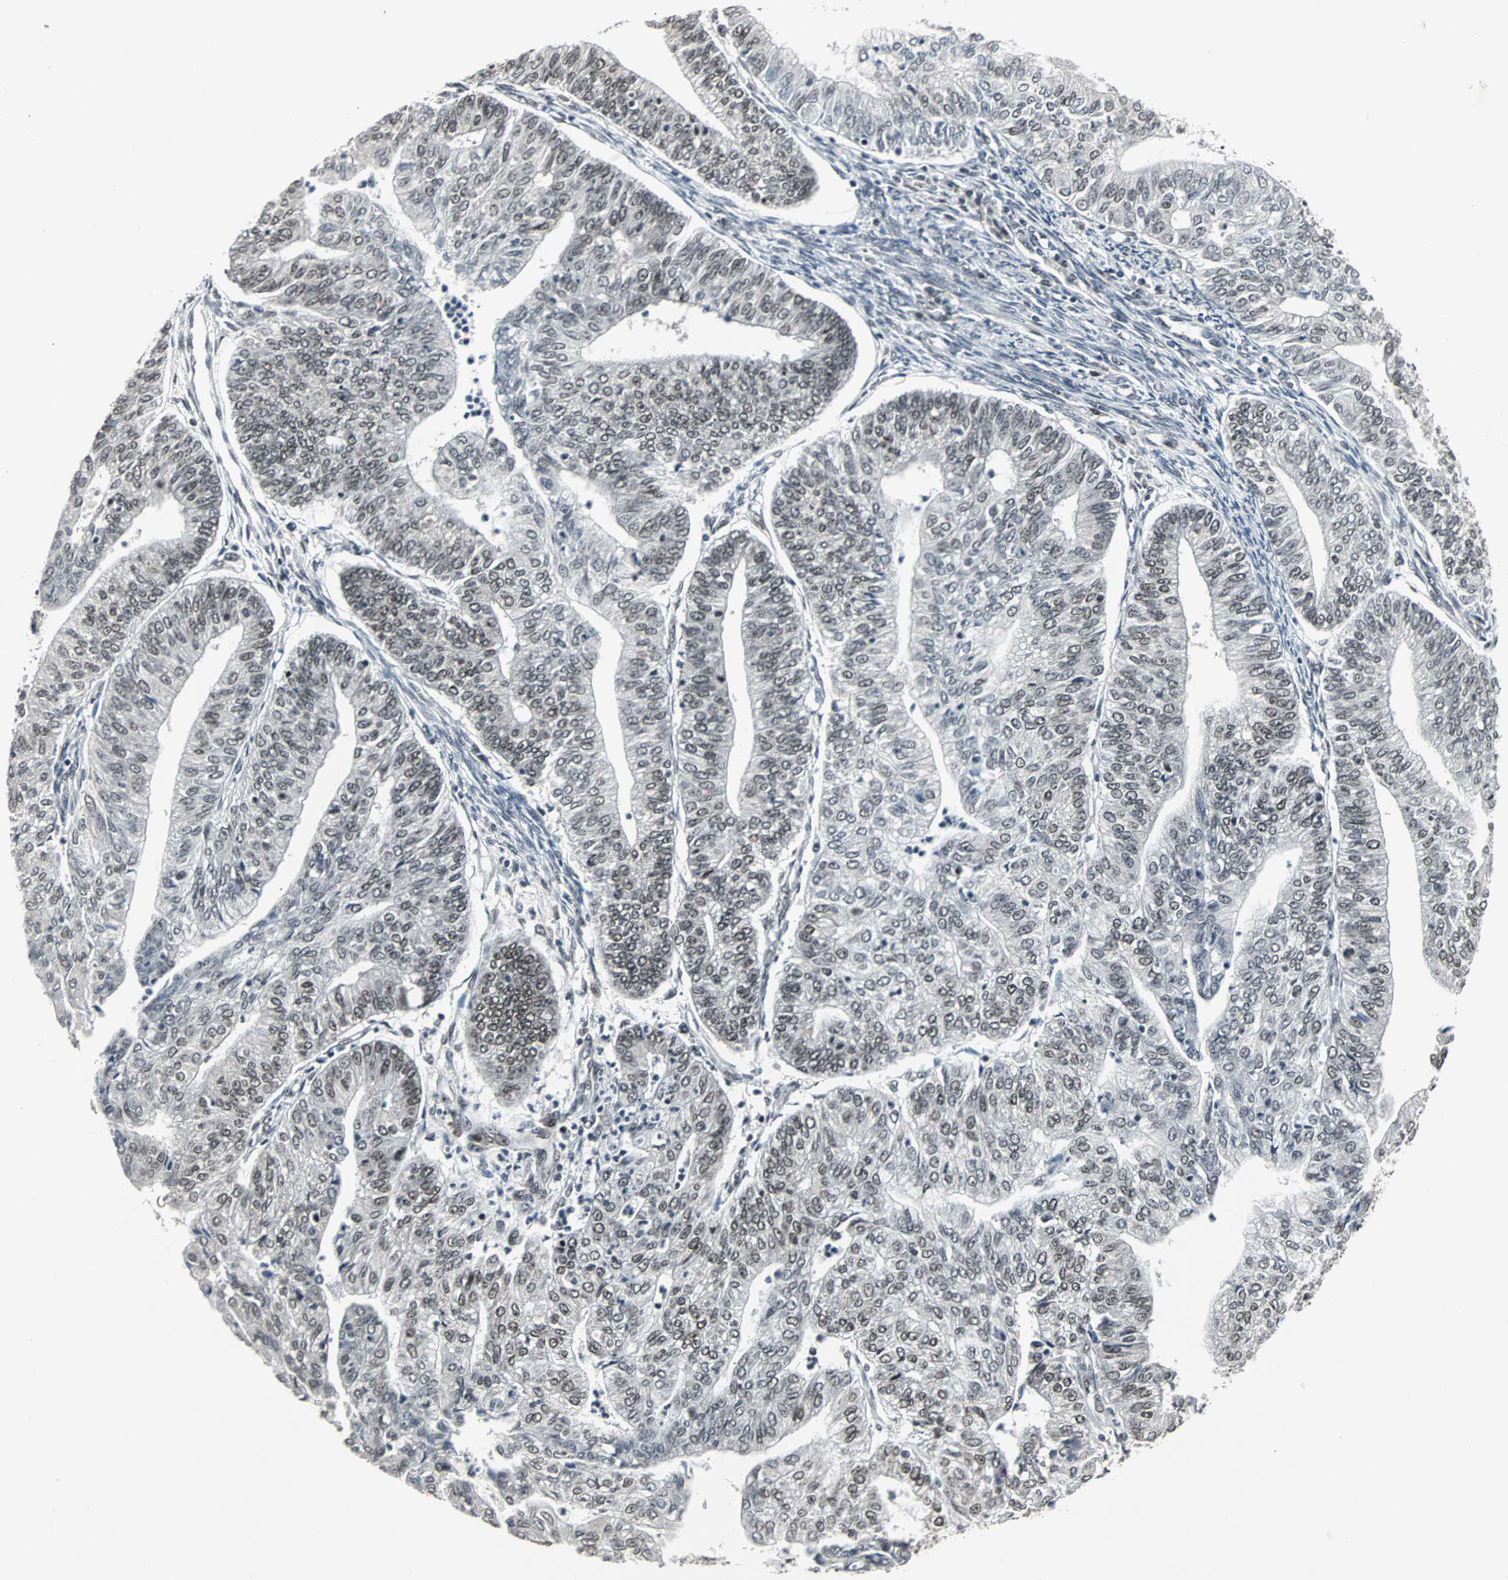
{"staining": {"intensity": "moderate", "quantity": "25%-75%", "location": "nuclear"}, "tissue": "endometrial cancer", "cell_type": "Tumor cells", "image_type": "cancer", "snomed": [{"axis": "morphology", "description": "Adenocarcinoma, NOS"}, {"axis": "topography", "description": "Endometrium"}], "caption": "Moderate nuclear protein expression is seen in about 25%-75% of tumor cells in adenocarcinoma (endometrial). Ihc stains the protein in brown and the nuclei are stained blue.", "gene": "PNKP", "patient": {"sex": "female", "age": 59}}